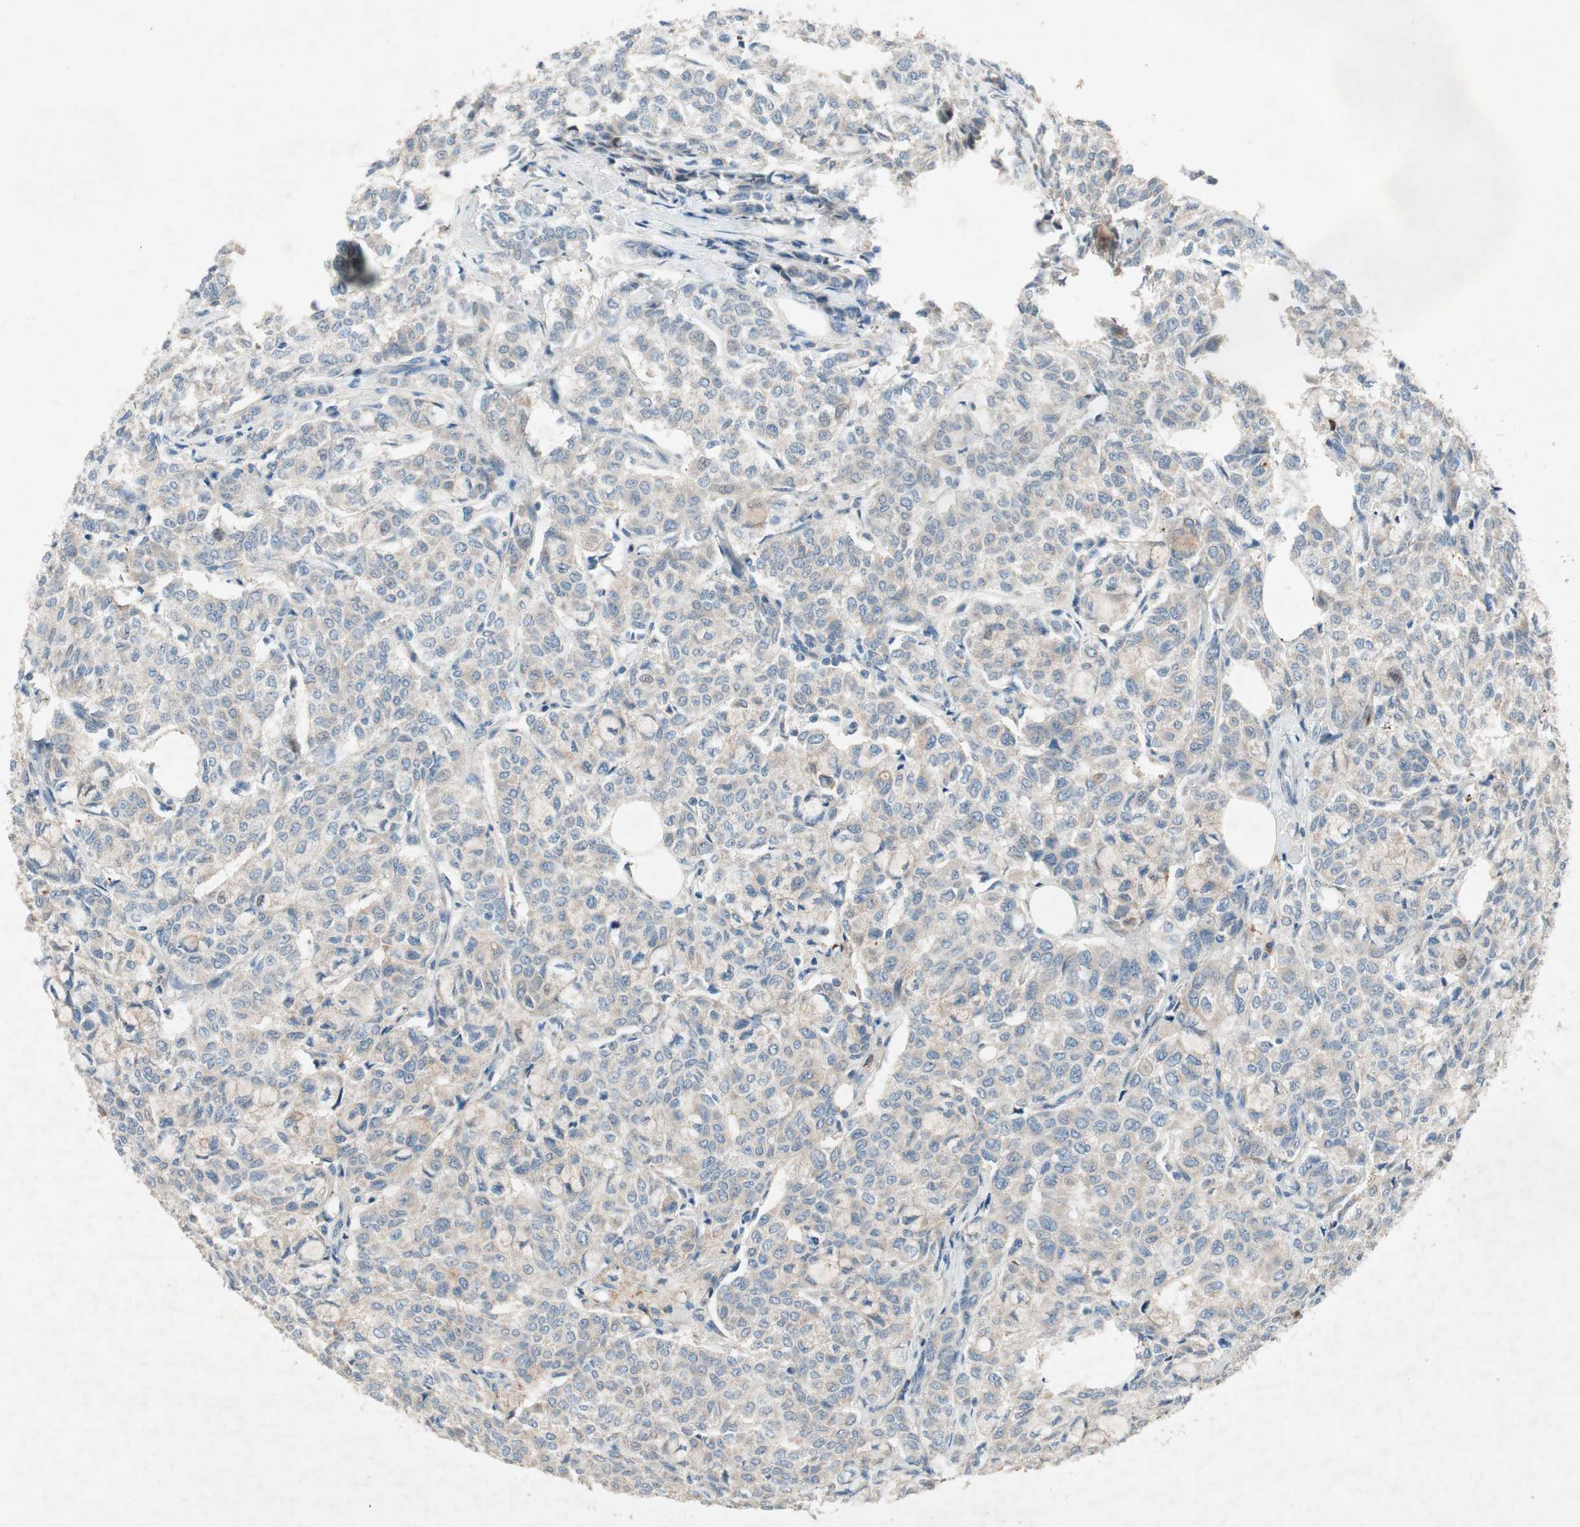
{"staining": {"intensity": "weak", "quantity": "<25%", "location": "cytoplasmic/membranous"}, "tissue": "breast cancer", "cell_type": "Tumor cells", "image_type": "cancer", "snomed": [{"axis": "morphology", "description": "Lobular carcinoma"}, {"axis": "topography", "description": "Breast"}], "caption": "Immunohistochemical staining of breast cancer shows no significant expression in tumor cells.", "gene": "APOO", "patient": {"sex": "female", "age": 60}}